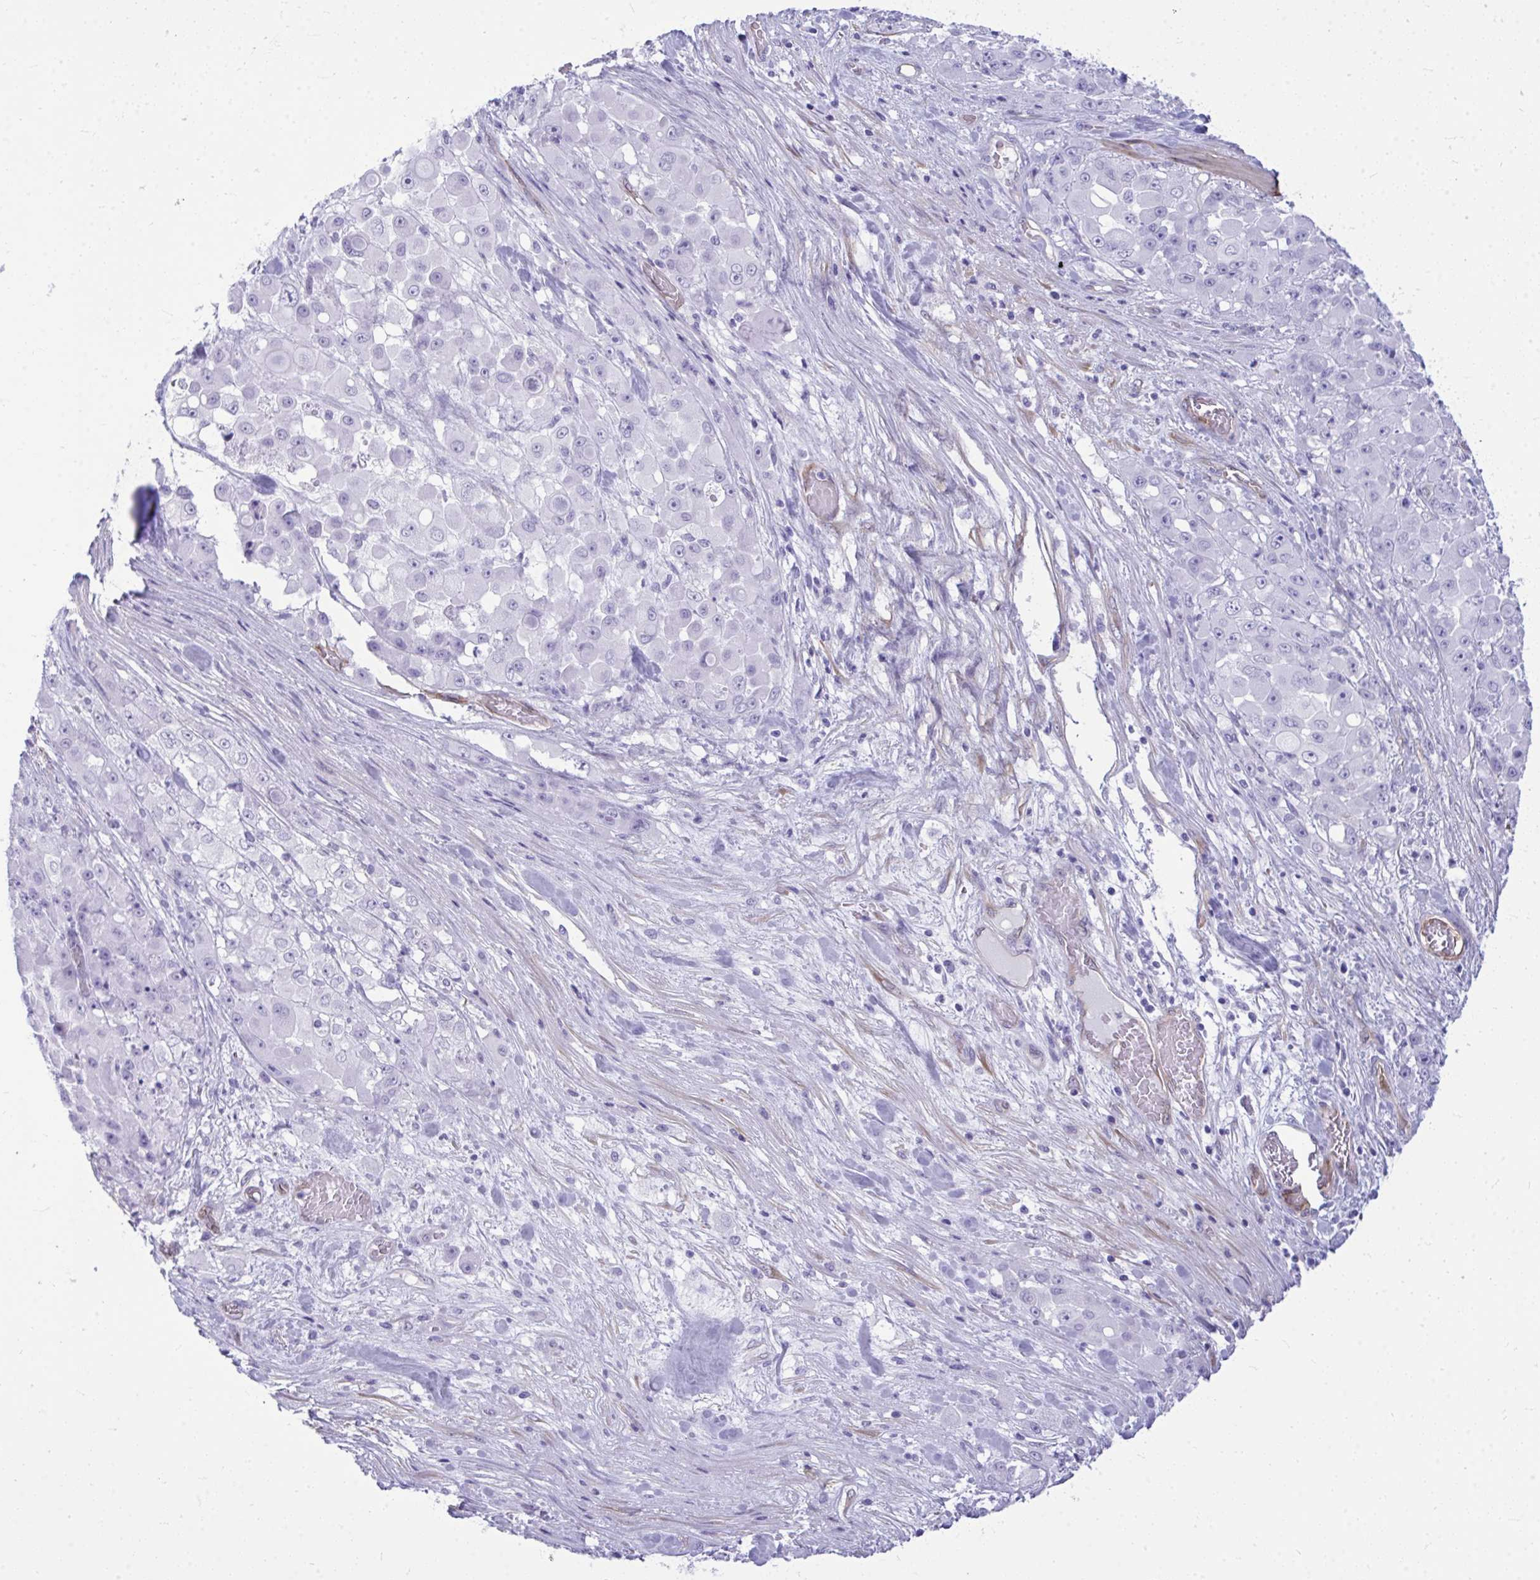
{"staining": {"intensity": "negative", "quantity": "none", "location": "none"}, "tissue": "stomach cancer", "cell_type": "Tumor cells", "image_type": "cancer", "snomed": [{"axis": "morphology", "description": "Adenocarcinoma, NOS"}, {"axis": "topography", "description": "Stomach"}], "caption": "Immunohistochemical staining of stomach adenocarcinoma exhibits no significant staining in tumor cells.", "gene": "LIMS2", "patient": {"sex": "female", "age": 76}}